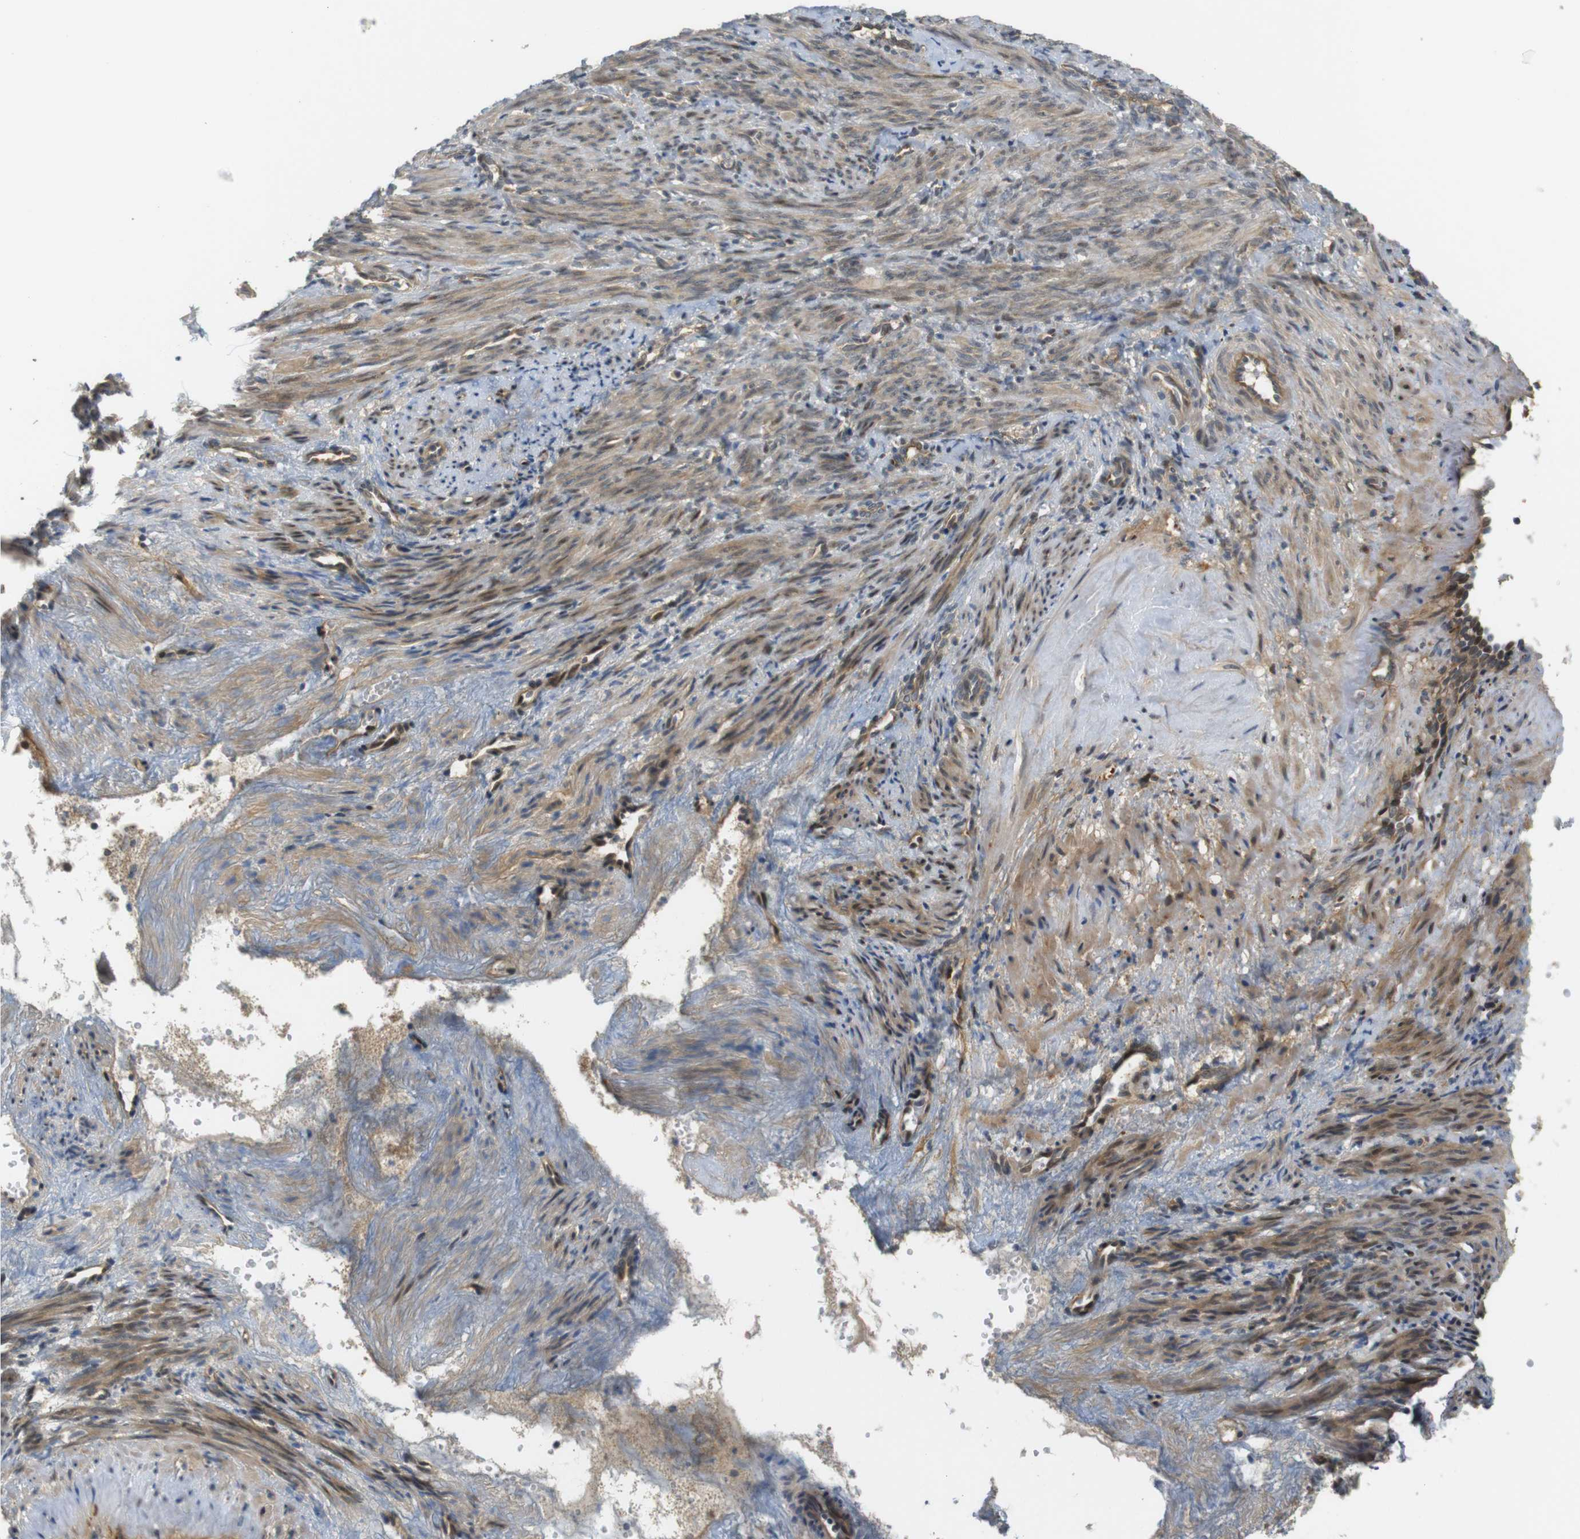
{"staining": {"intensity": "moderate", "quantity": ">75%", "location": "cytoplasmic/membranous"}, "tissue": "smooth muscle", "cell_type": "Smooth muscle cells", "image_type": "normal", "snomed": [{"axis": "morphology", "description": "Normal tissue, NOS"}, {"axis": "topography", "description": "Endometrium"}], "caption": "Moderate cytoplasmic/membranous protein staining is present in about >75% of smooth muscle cells in smooth muscle.", "gene": "TSPAN9", "patient": {"sex": "female", "age": 33}}